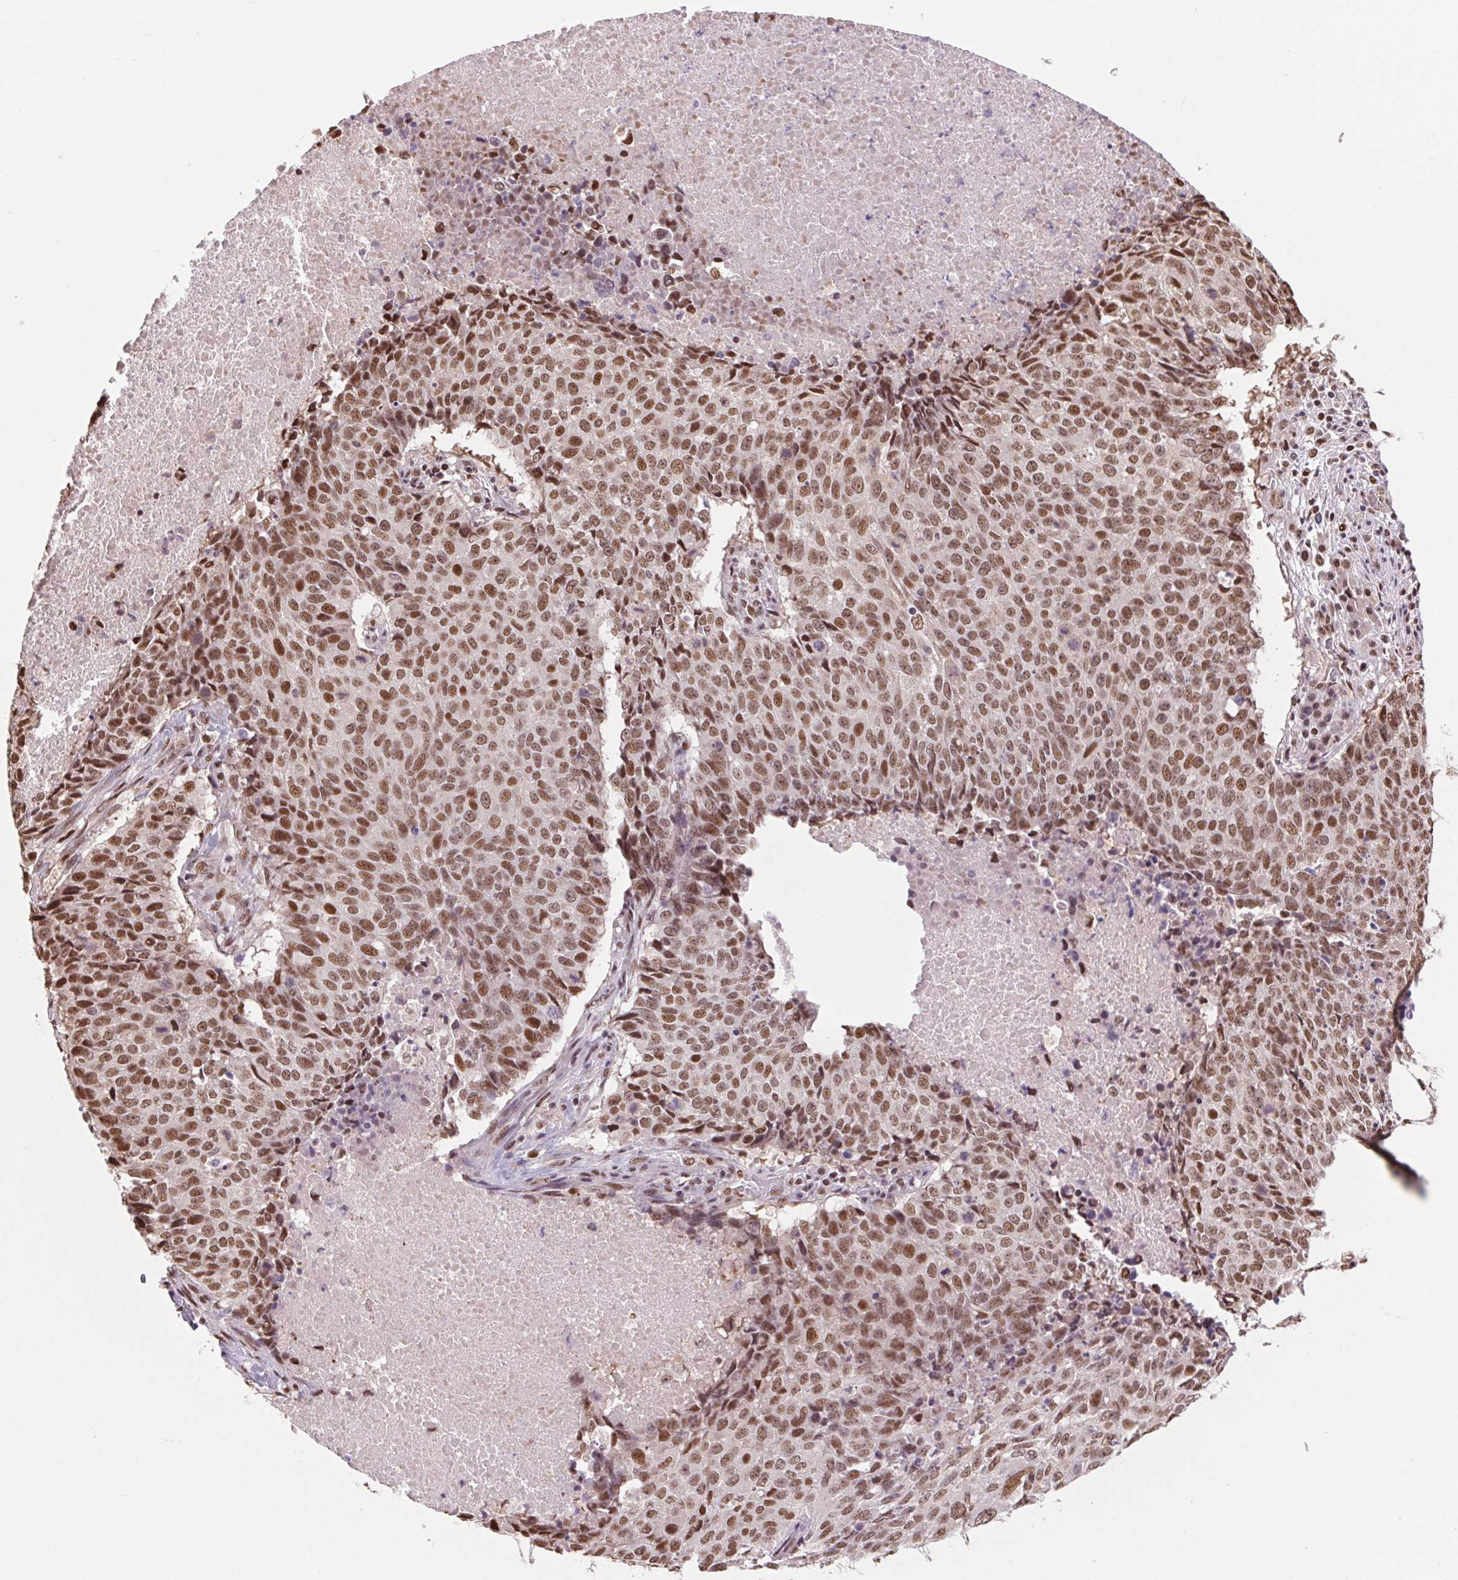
{"staining": {"intensity": "moderate", "quantity": ">75%", "location": "nuclear"}, "tissue": "lung cancer", "cell_type": "Tumor cells", "image_type": "cancer", "snomed": [{"axis": "morphology", "description": "Normal tissue, NOS"}, {"axis": "morphology", "description": "Squamous cell carcinoma, NOS"}, {"axis": "topography", "description": "Bronchus"}, {"axis": "topography", "description": "Lung"}], "caption": "High-power microscopy captured an immunohistochemistry (IHC) image of squamous cell carcinoma (lung), revealing moderate nuclear positivity in approximately >75% of tumor cells. (Brightfield microscopy of DAB IHC at high magnification).", "gene": "RAD23A", "patient": {"sex": "male", "age": 64}}